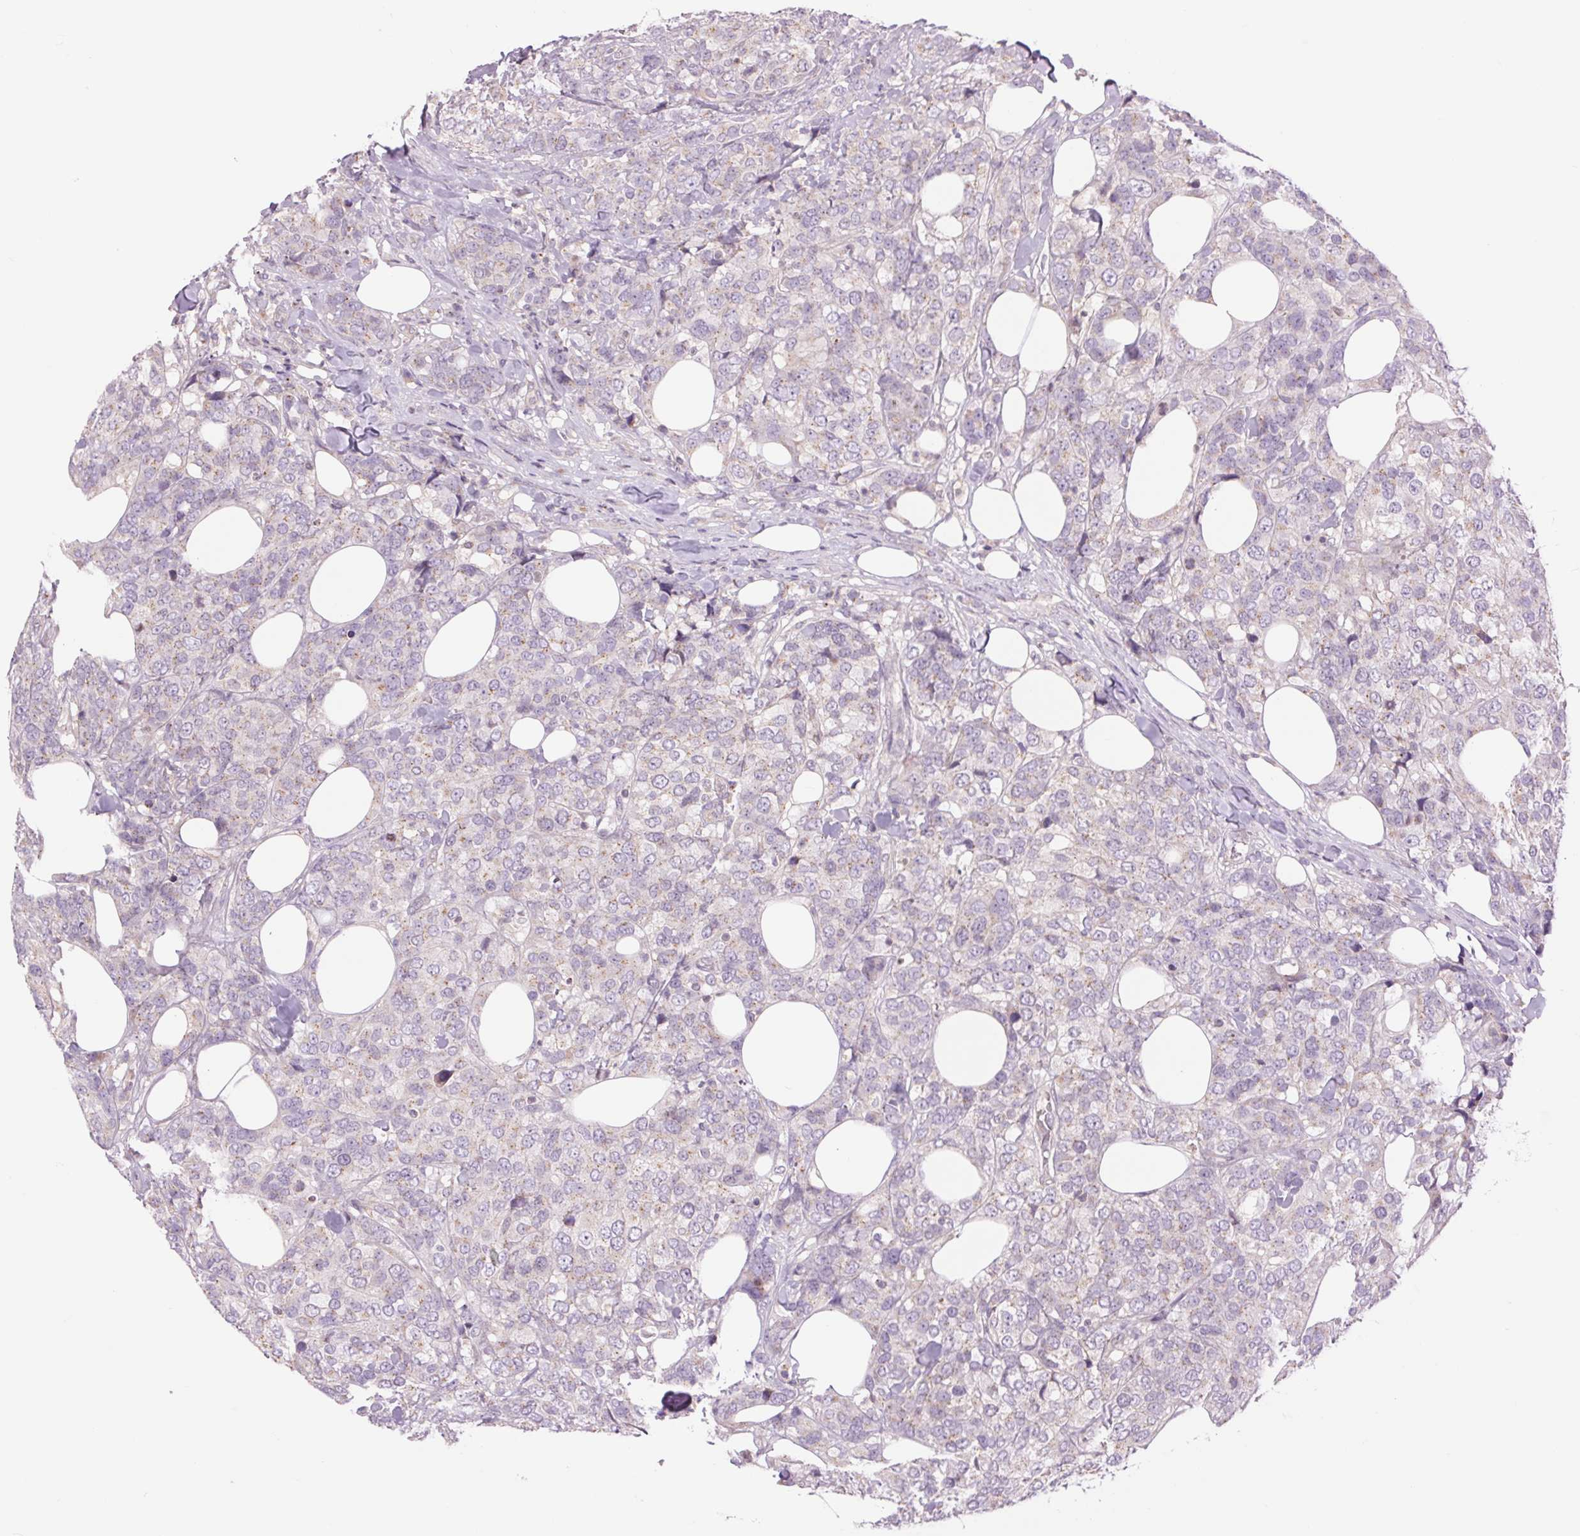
{"staining": {"intensity": "negative", "quantity": "none", "location": "none"}, "tissue": "breast cancer", "cell_type": "Tumor cells", "image_type": "cancer", "snomed": [{"axis": "morphology", "description": "Lobular carcinoma"}, {"axis": "topography", "description": "Breast"}], "caption": "Human breast cancer (lobular carcinoma) stained for a protein using IHC displays no positivity in tumor cells.", "gene": "CTNNA3", "patient": {"sex": "female", "age": 59}}